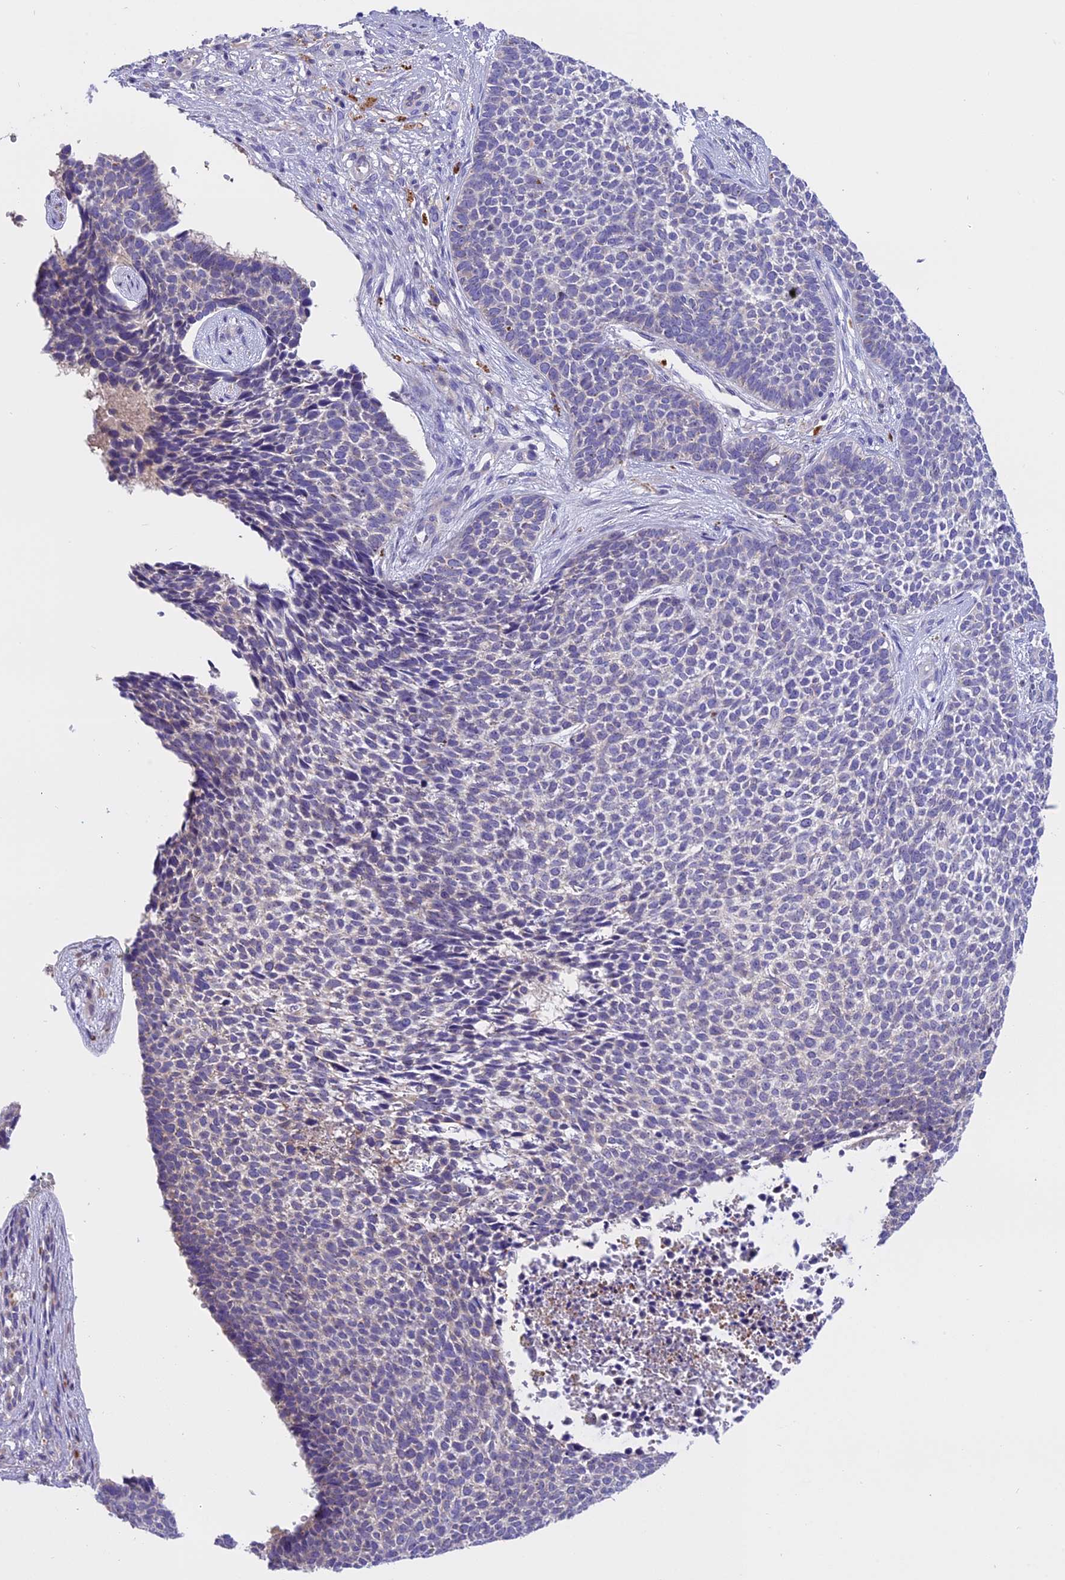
{"staining": {"intensity": "weak", "quantity": "<25%", "location": "cytoplasmic/membranous"}, "tissue": "skin cancer", "cell_type": "Tumor cells", "image_type": "cancer", "snomed": [{"axis": "morphology", "description": "Basal cell carcinoma"}, {"axis": "topography", "description": "Skin"}], "caption": "Skin cancer stained for a protein using IHC shows no staining tumor cells.", "gene": "LYPD6", "patient": {"sex": "female", "age": 84}}